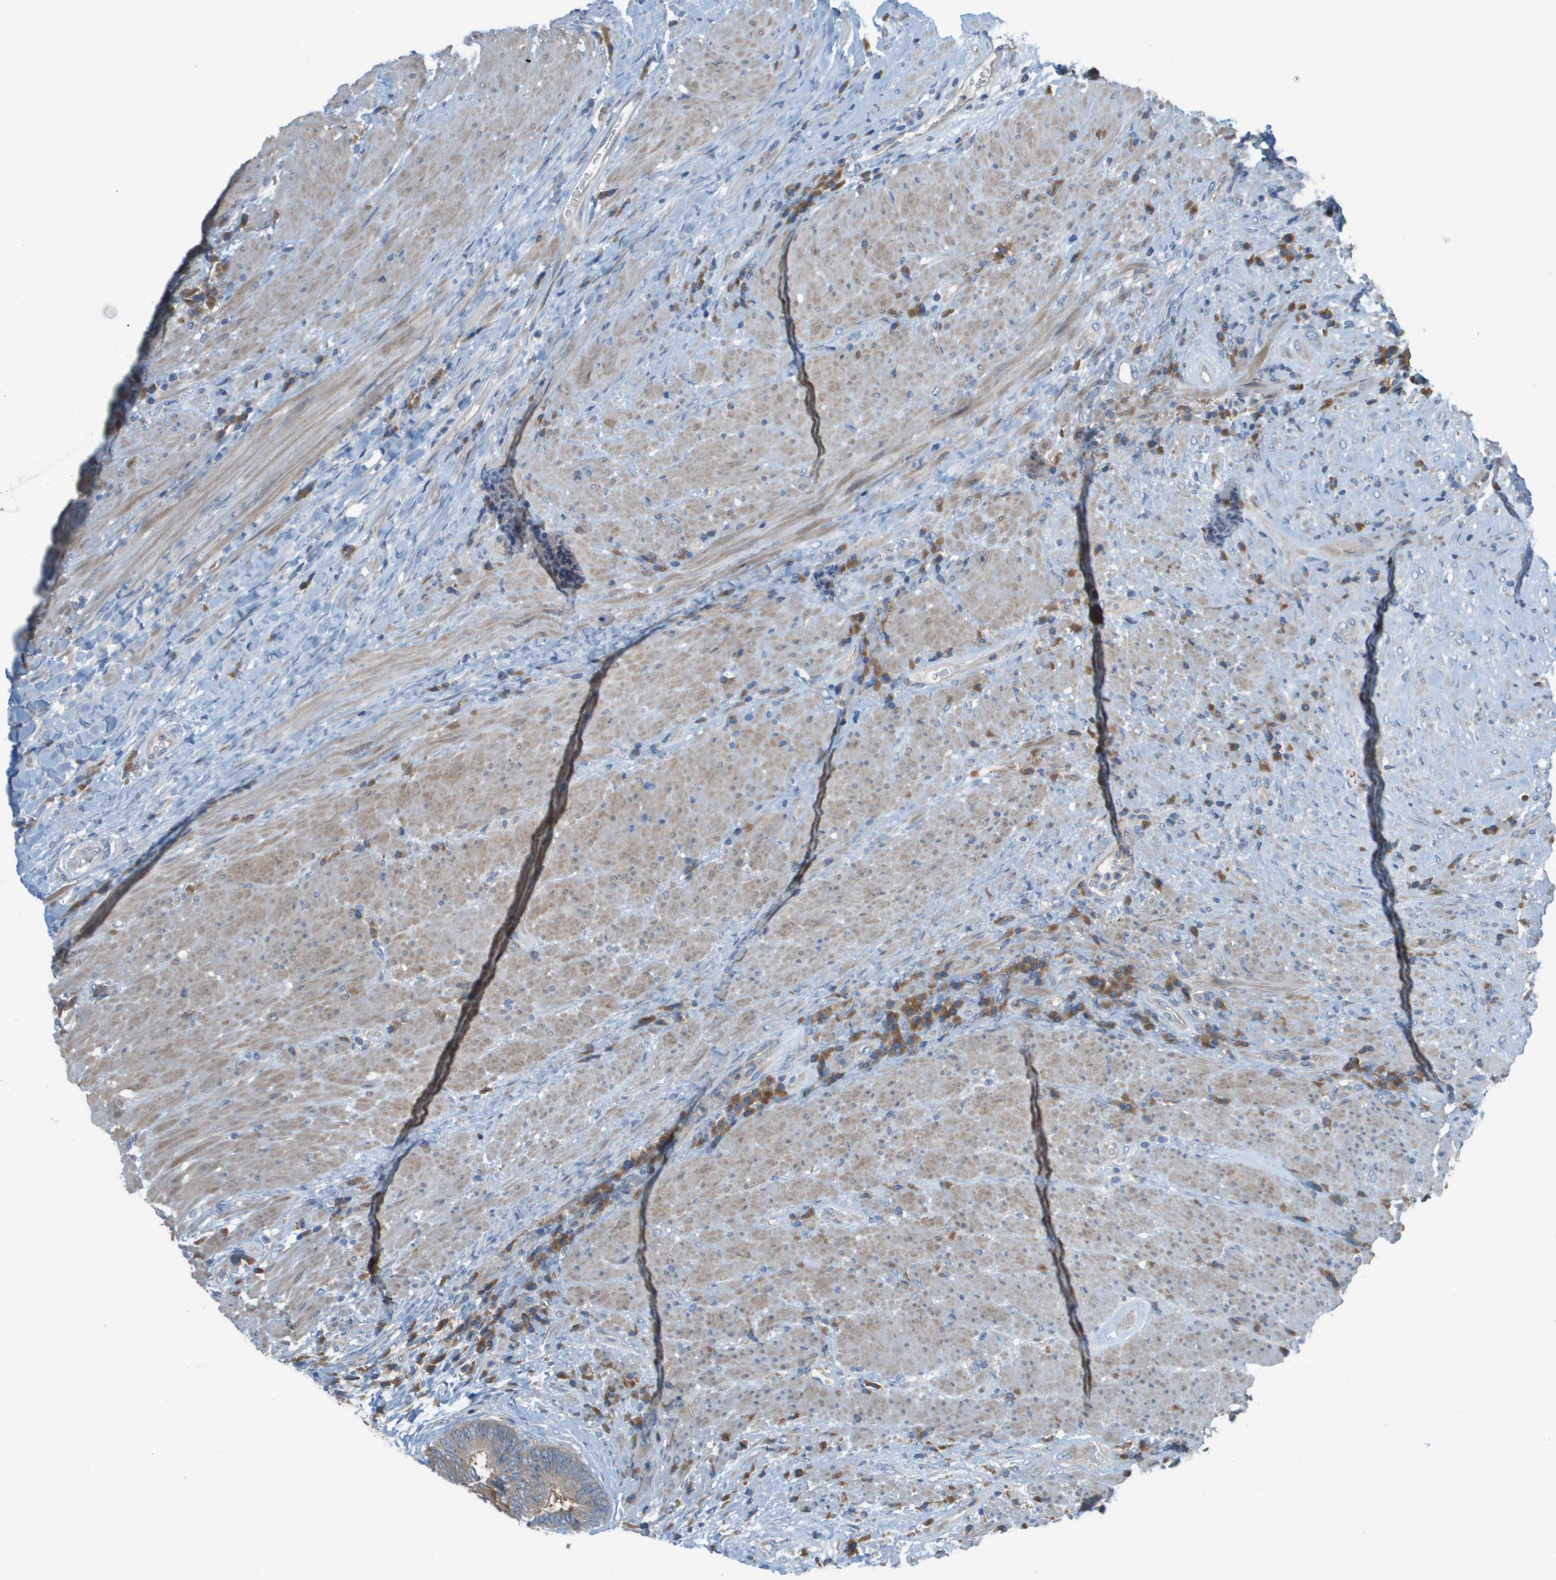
{"staining": {"intensity": "moderate", "quantity": ">75%", "location": "cytoplasmic/membranous"}, "tissue": "colorectal cancer", "cell_type": "Tumor cells", "image_type": "cancer", "snomed": [{"axis": "morphology", "description": "Adenocarcinoma, NOS"}, {"axis": "topography", "description": "Rectum"}], "caption": "A histopathology image of colorectal cancer (adenocarcinoma) stained for a protein exhibits moderate cytoplasmic/membranous brown staining in tumor cells. Immunohistochemistry stains the protein of interest in brown and the nuclei are stained blue.", "gene": "UBA5", "patient": {"sex": "male", "age": 72}}